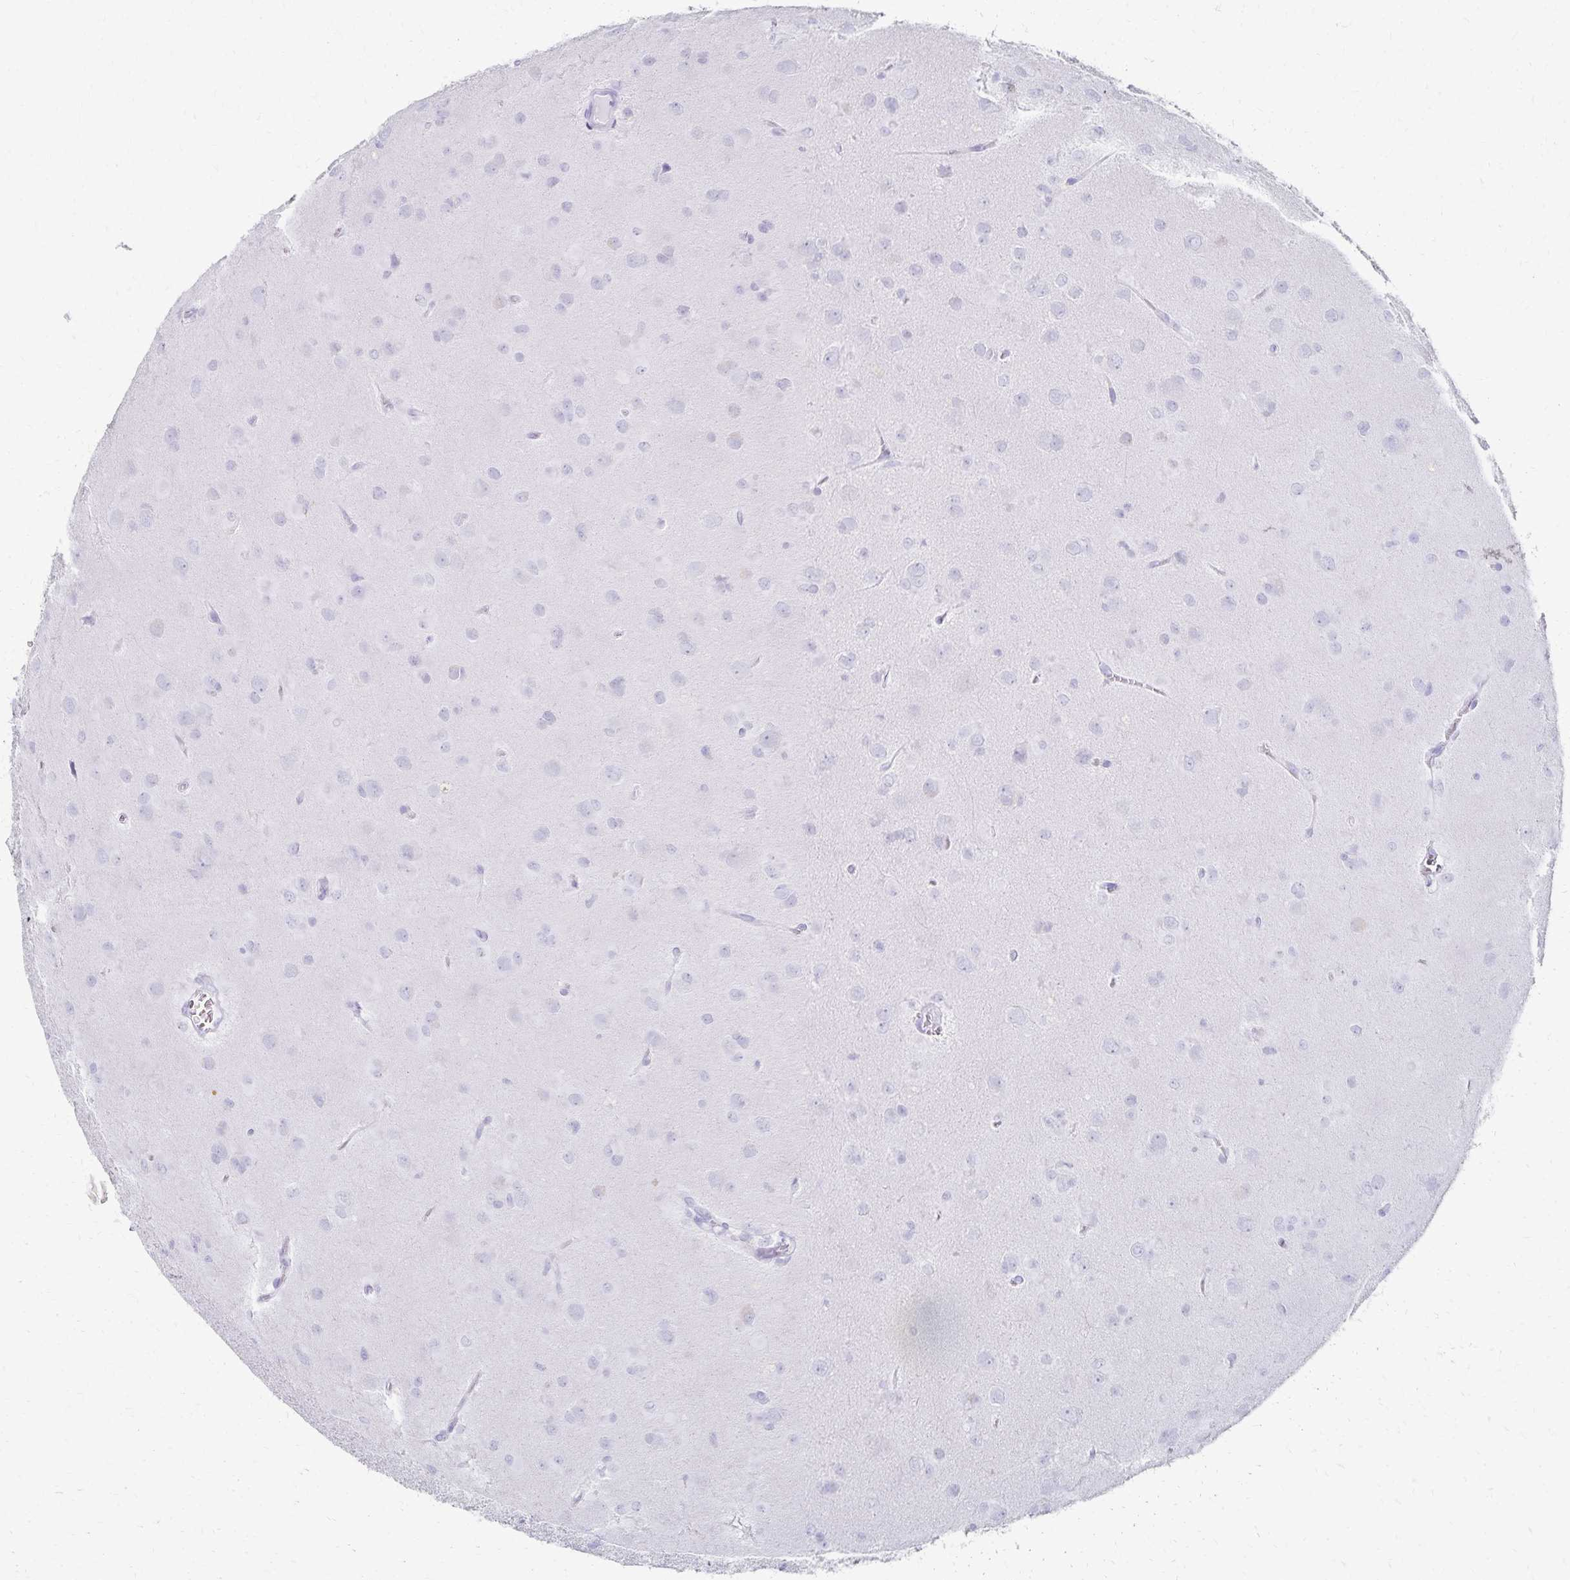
{"staining": {"intensity": "negative", "quantity": "none", "location": "none"}, "tissue": "glioma", "cell_type": "Tumor cells", "image_type": "cancer", "snomed": [{"axis": "morphology", "description": "Glioma, malignant, Low grade"}, {"axis": "topography", "description": "Brain"}], "caption": "High magnification brightfield microscopy of glioma stained with DAB (3,3'-diaminobenzidine) (brown) and counterstained with hematoxylin (blue): tumor cells show no significant positivity. The staining is performed using DAB (3,3'-diaminobenzidine) brown chromogen with nuclei counter-stained in using hematoxylin.", "gene": "GIP", "patient": {"sex": "male", "age": 58}}